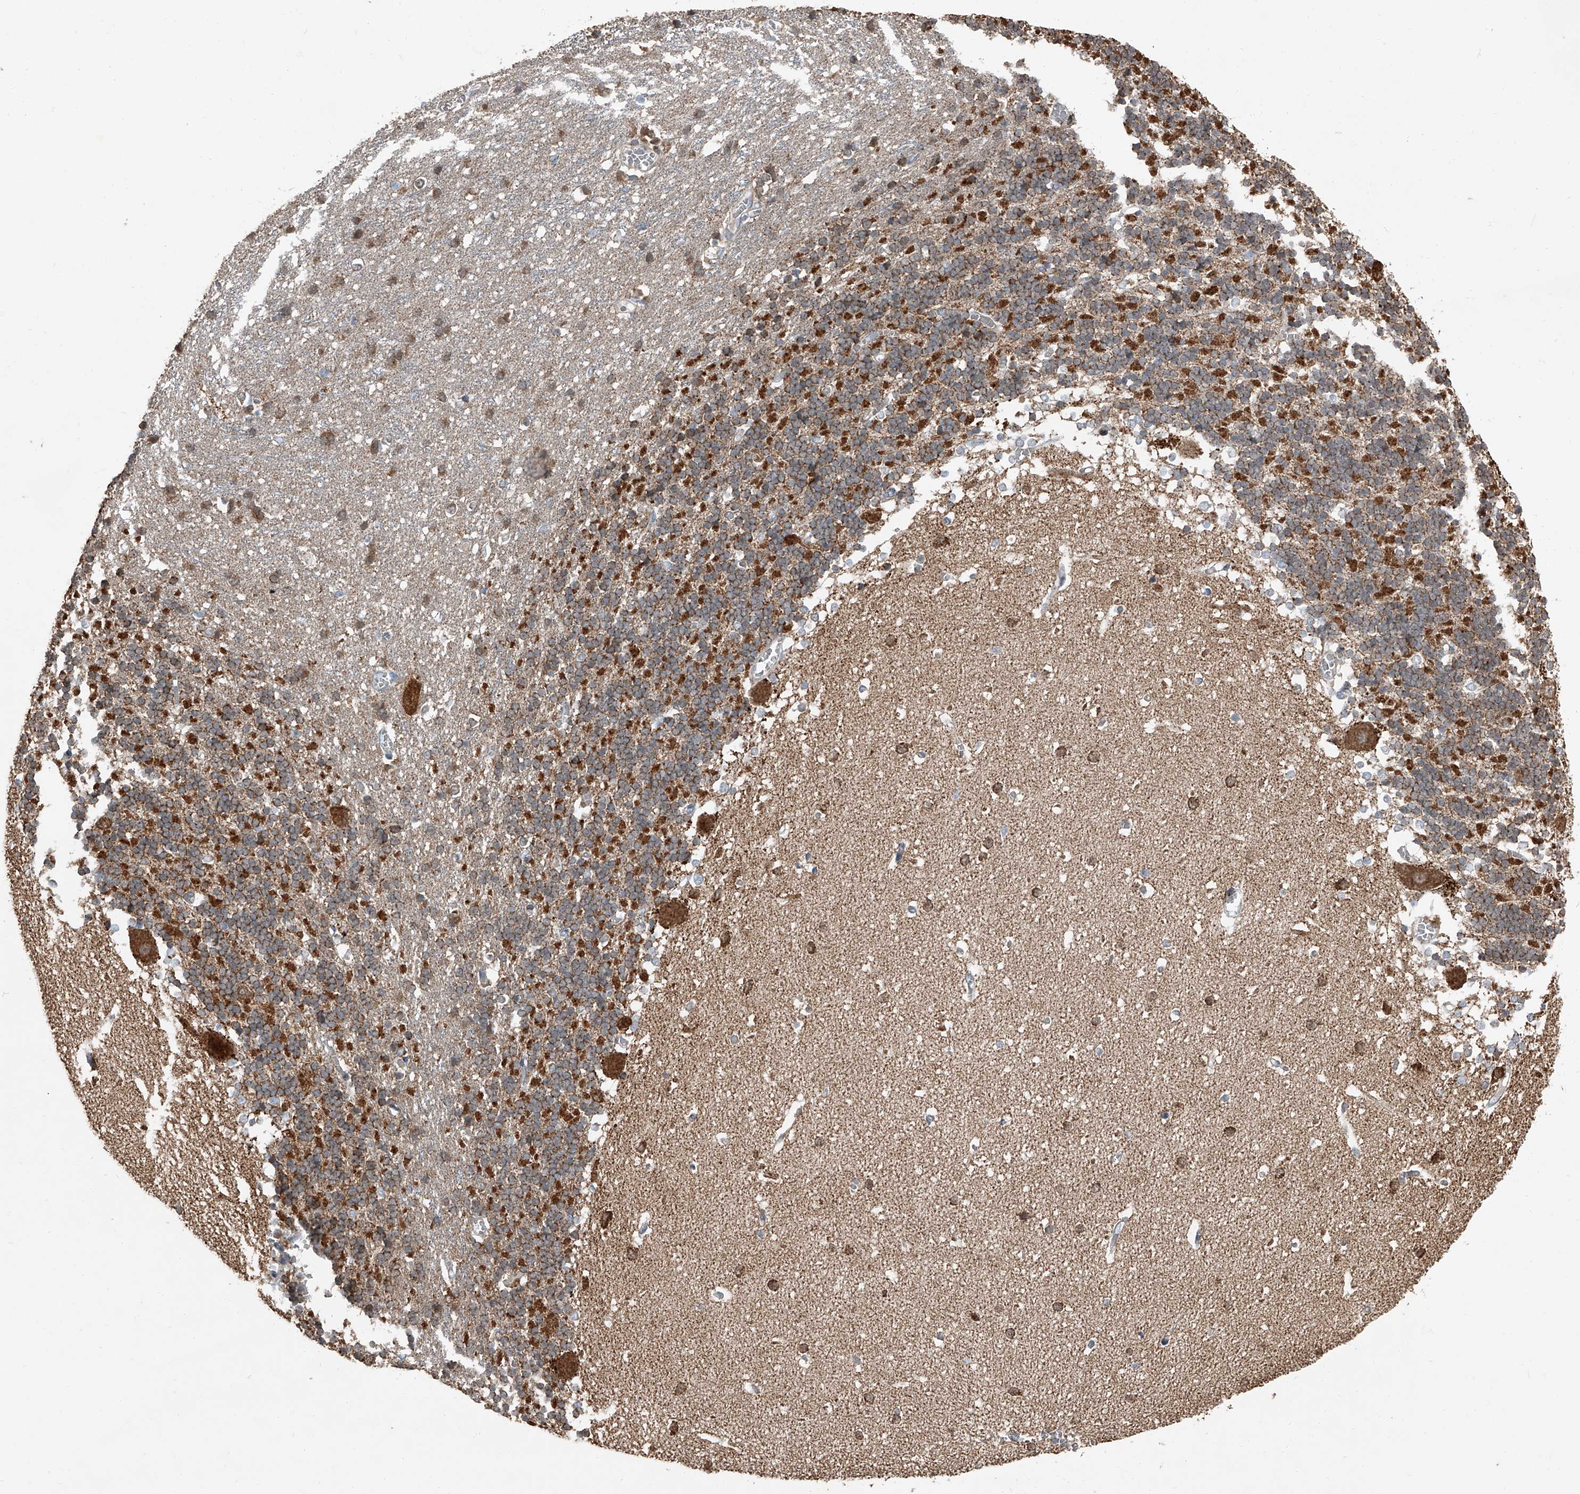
{"staining": {"intensity": "strong", "quantity": "25%-75%", "location": "cytoplasmic/membranous"}, "tissue": "cerebellum", "cell_type": "Cells in granular layer", "image_type": "normal", "snomed": [{"axis": "morphology", "description": "Normal tissue, NOS"}, {"axis": "topography", "description": "Cerebellum"}], "caption": "Cerebellum stained with a brown dye displays strong cytoplasmic/membranous positive staining in approximately 25%-75% of cells in granular layer.", "gene": "CHRNA7", "patient": {"sex": "male", "age": 37}}